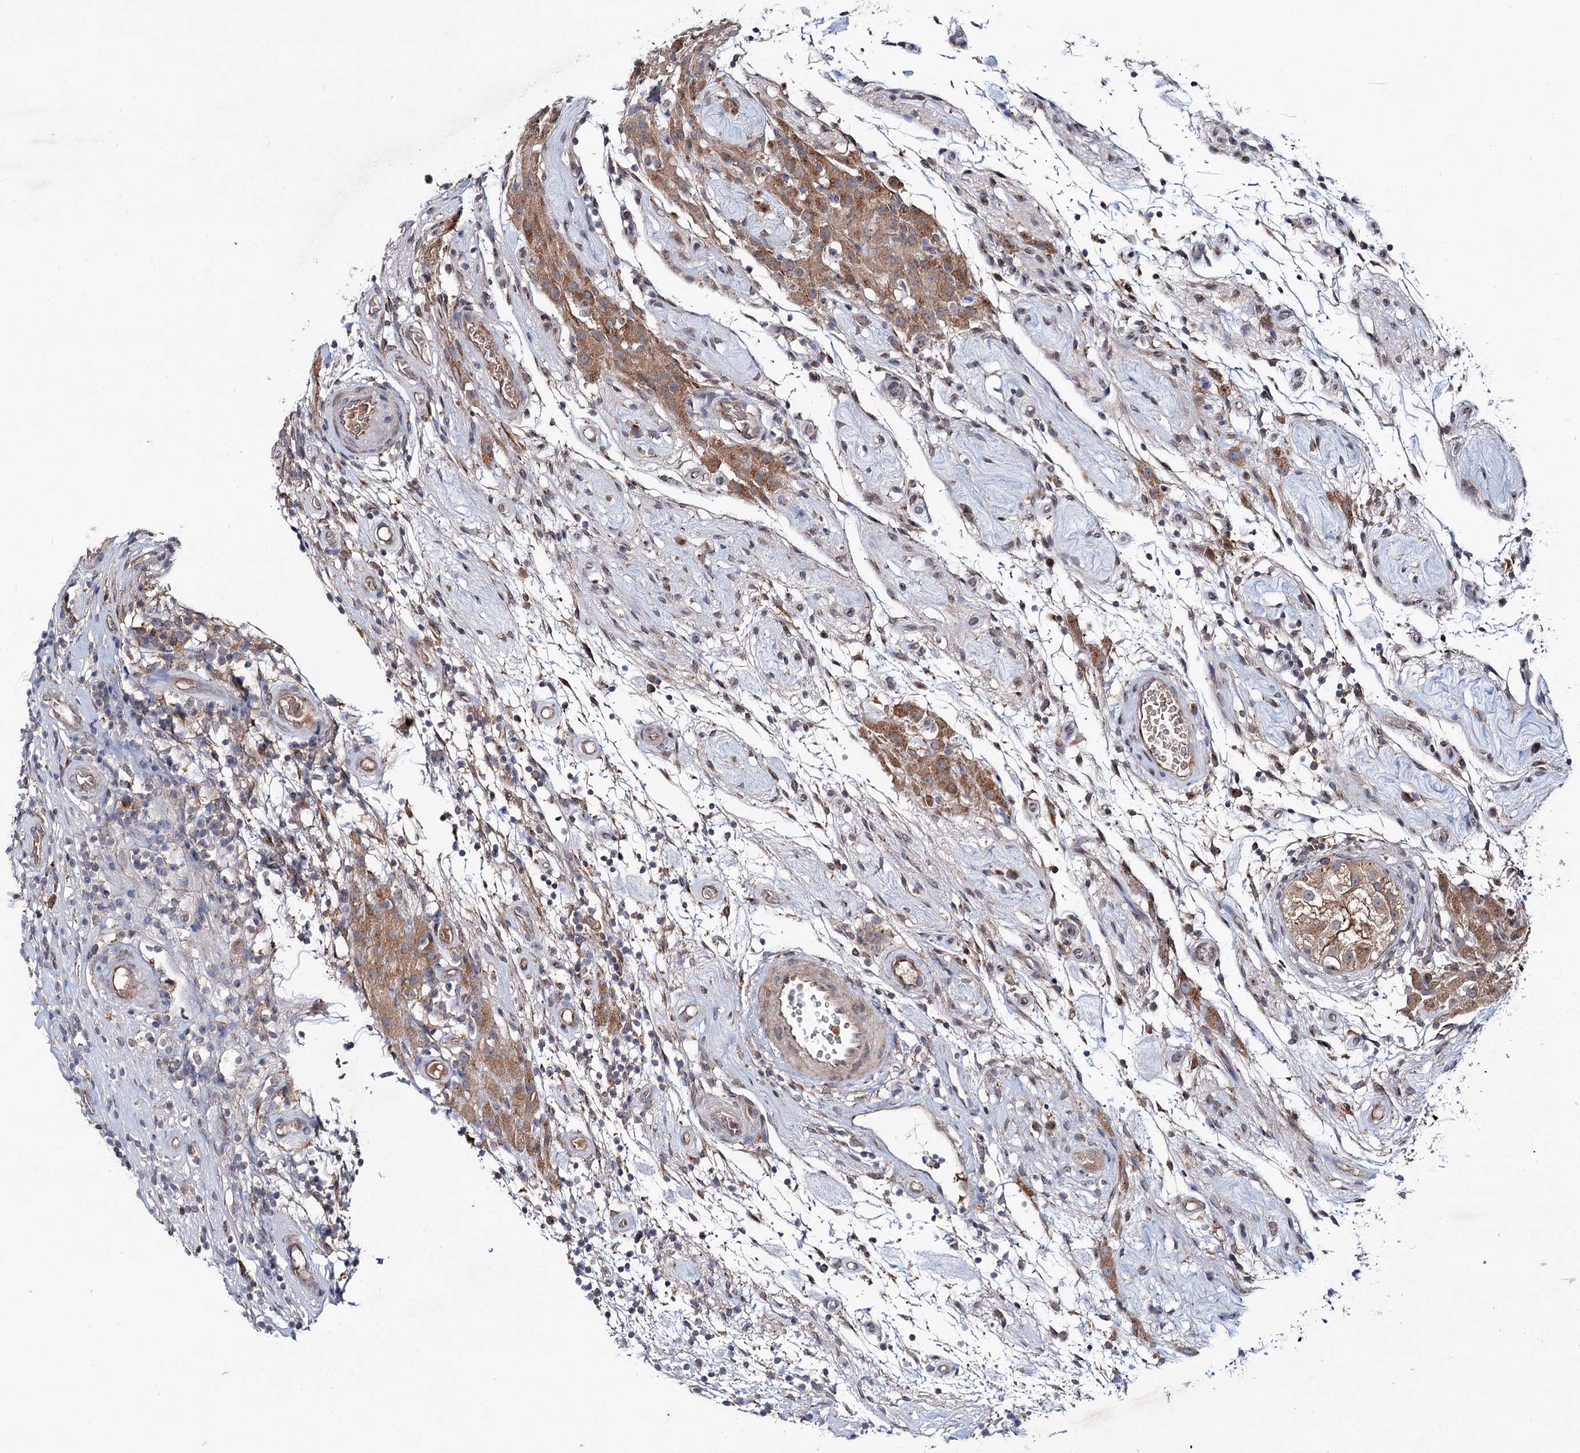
{"staining": {"intensity": "moderate", "quantity": ">75%", "location": "cytoplasmic/membranous"}, "tissue": "testis cancer", "cell_type": "Tumor cells", "image_type": "cancer", "snomed": [{"axis": "morphology", "description": "Seminoma, NOS"}, {"axis": "topography", "description": "Testis"}], "caption": "The photomicrograph reveals staining of testis cancer (seminoma), revealing moderate cytoplasmic/membranous protein positivity (brown color) within tumor cells.", "gene": "PTPN3", "patient": {"sex": "male", "age": 49}}